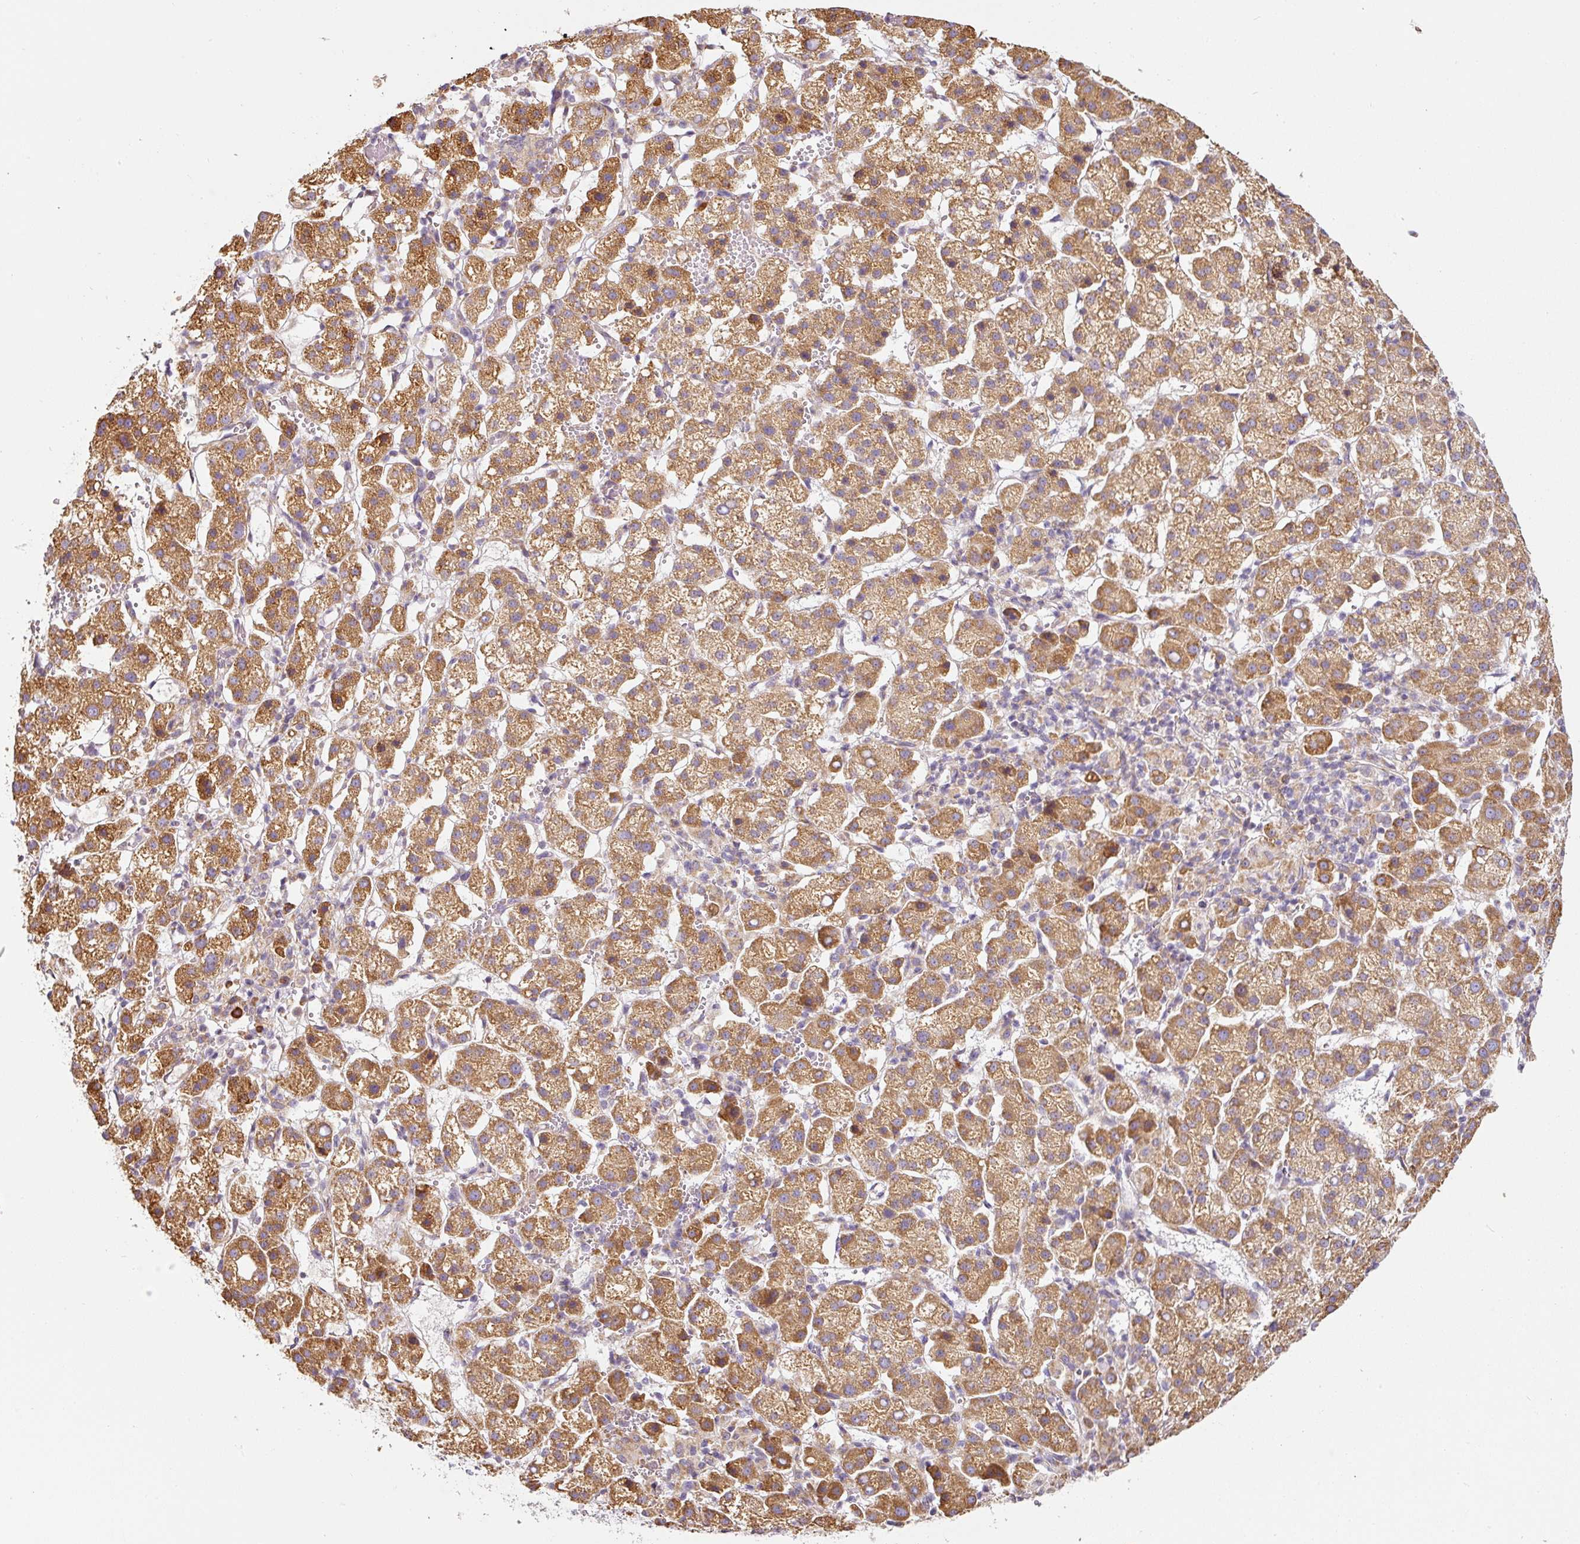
{"staining": {"intensity": "moderate", "quantity": ">75%", "location": "cytoplasmic/membranous"}, "tissue": "liver cancer", "cell_type": "Tumor cells", "image_type": "cancer", "snomed": [{"axis": "morphology", "description": "Carcinoma, Hepatocellular, NOS"}, {"axis": "topography", "description": "Liver"}], "caption": "Liver cancer (hepatocellular carcinoma) tissue demonstrates moderate cytoplasmic/membranous expression in approximately >75% of tumor cells Using DAB (3,3'-diaminobenzidine) (brown) and hematoxylin (blue) stains, captured at high magnification using brightfield microscopy.", "gene": "MORN4", "patient": {"sex": "female", "age": 58}}